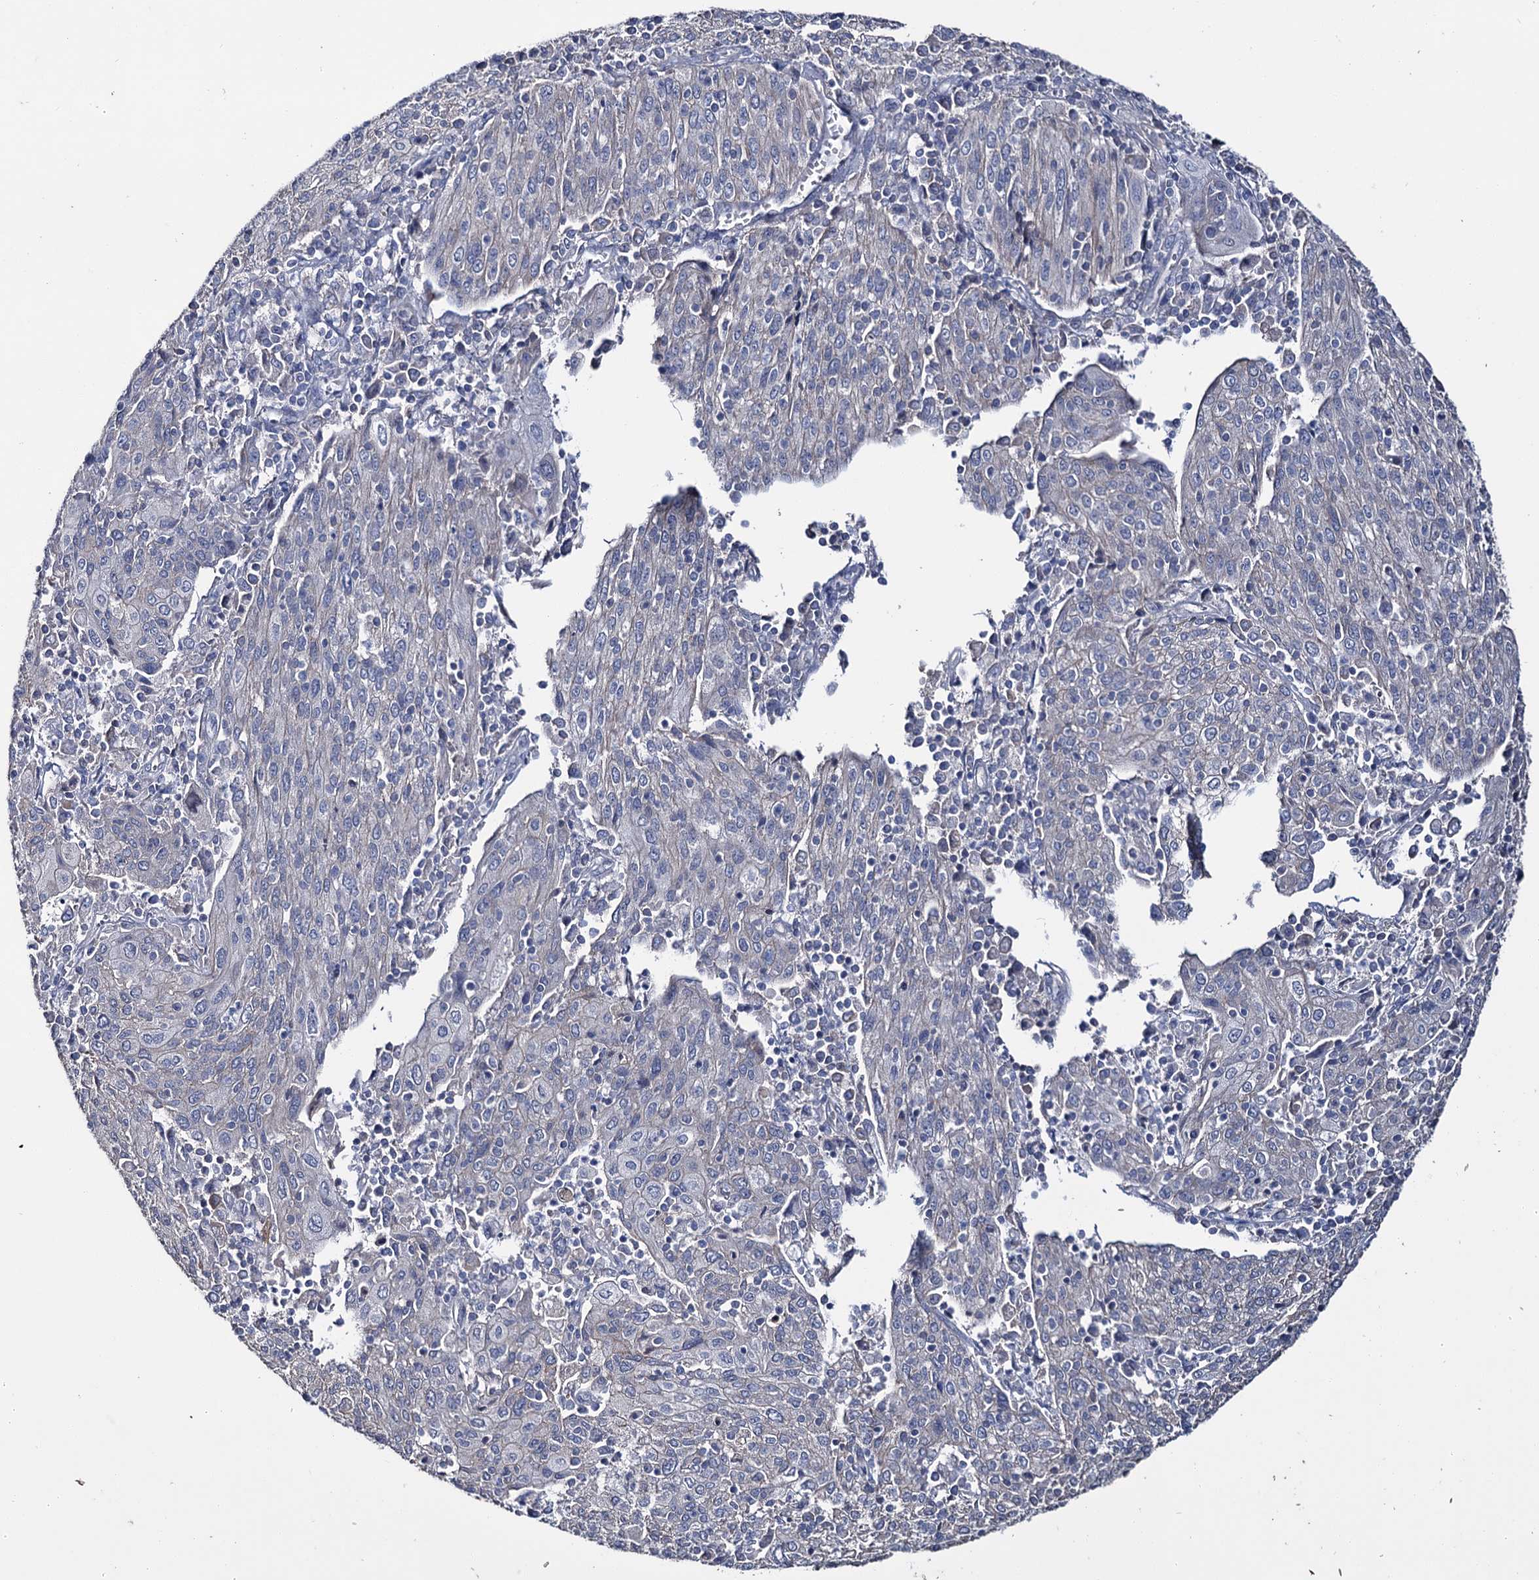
{"staining": {"intensity": "negative", "quantity": "none", "location": "none"}, "tissue": "cervical cancer", "cell_type": "Tumor cells", "image_type": "cancer", "snomed": [{"axis": "morphology", "description": "Squamous cell carcinoma, NOS"}, {"axis": "topography", "description": "Cervix"}], "caption": "DAB immunohistochemical staining of human cervical cancer shows no significant expression in tumor cells.", "gene": "EPB41L5", "patient": {"sex": "female", "age": 67}}